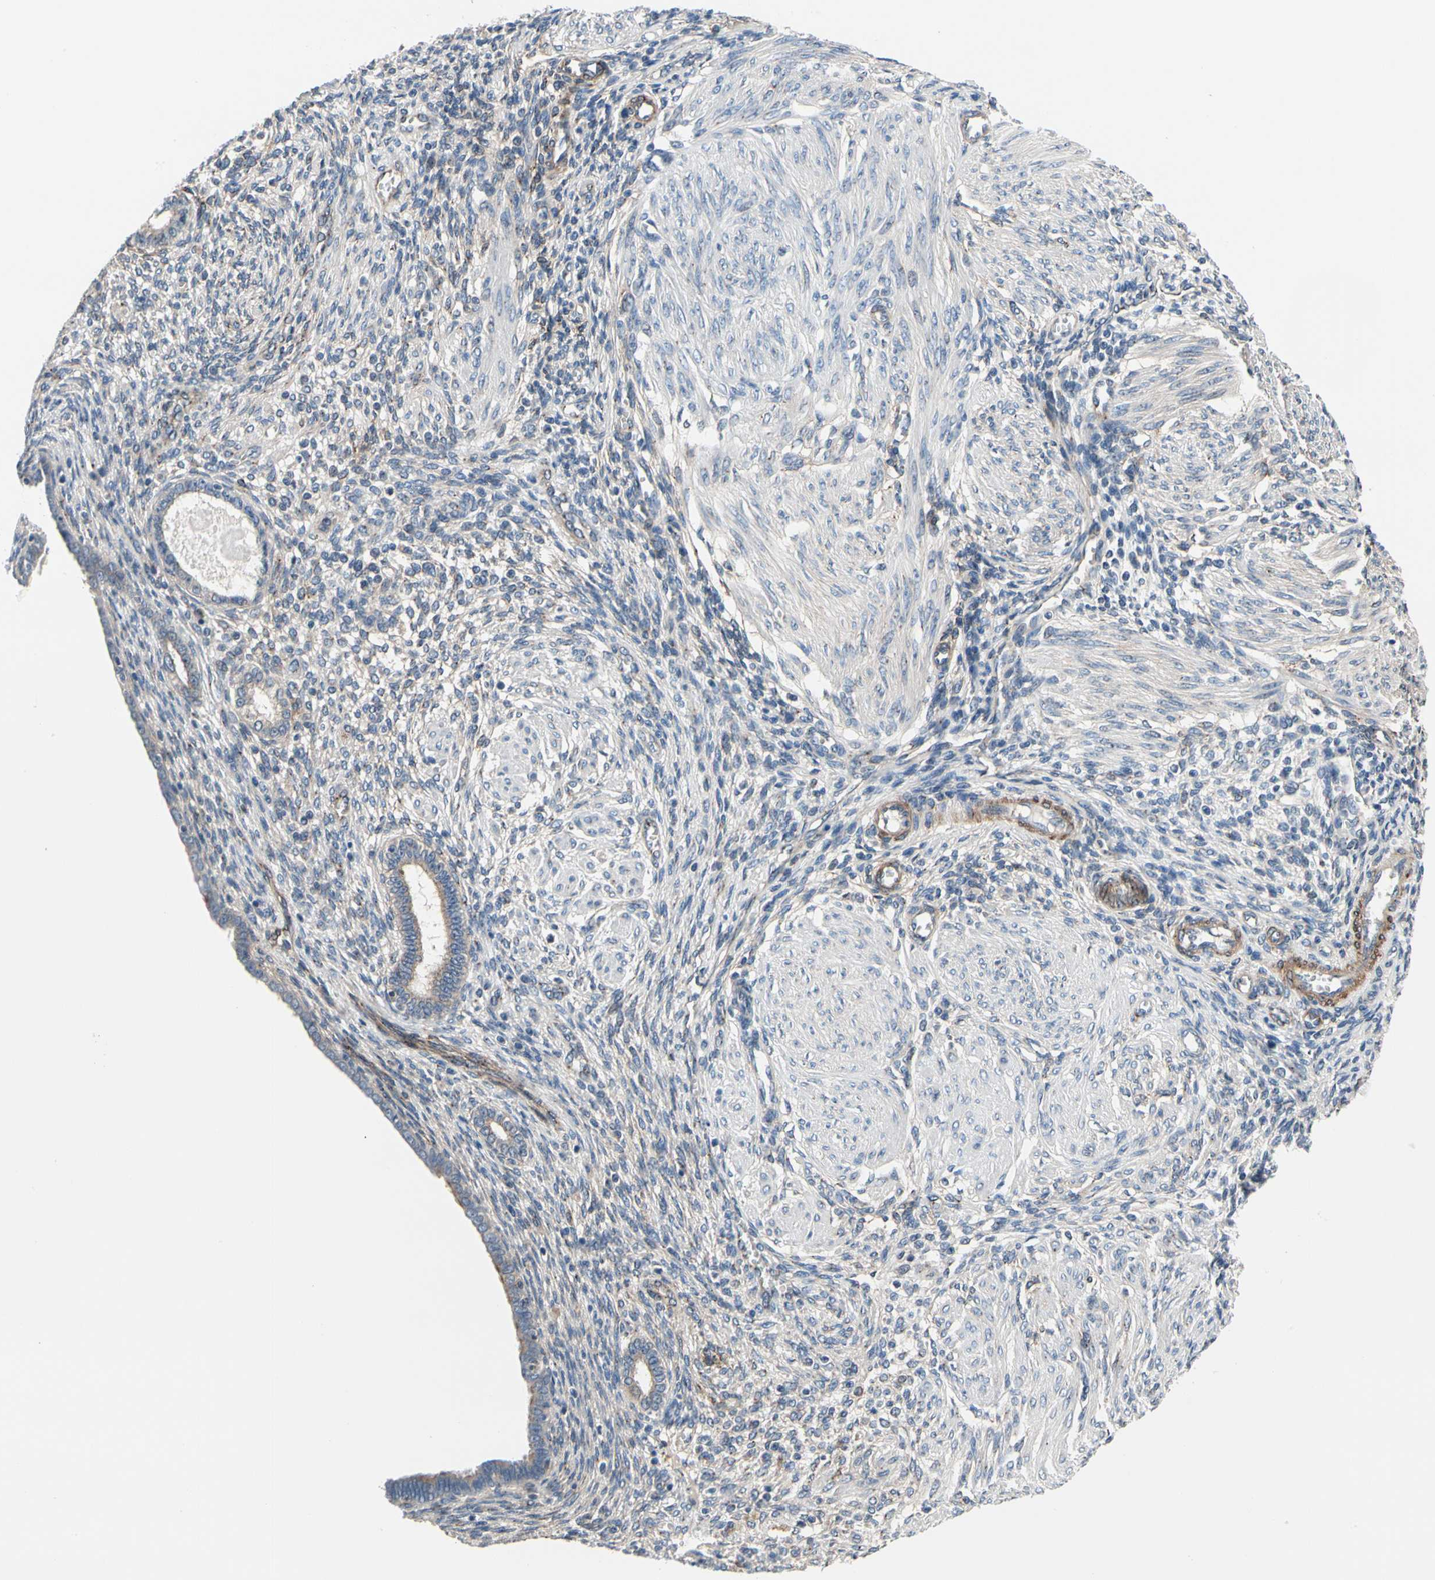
{"staining": {"intensity": "negative", "quantity": "none", "location": "none"}, "tissue": "endometrium", "cell_type": "Cells in endometrial stroma", "image_type": "normal", "snomed": [{"axis": "morphology", "description": "Normal tissue, NOS"}, {"axis": "topography", "description": "Endometrium"}], "caption": "A high-resolution histopathology image shows IHC staining of benign endometrium, which displays no significant positivity in cells in endometrial stroma.", "gene": "PRKAR2B", "patient": {"sex": "female", "age": 72}}